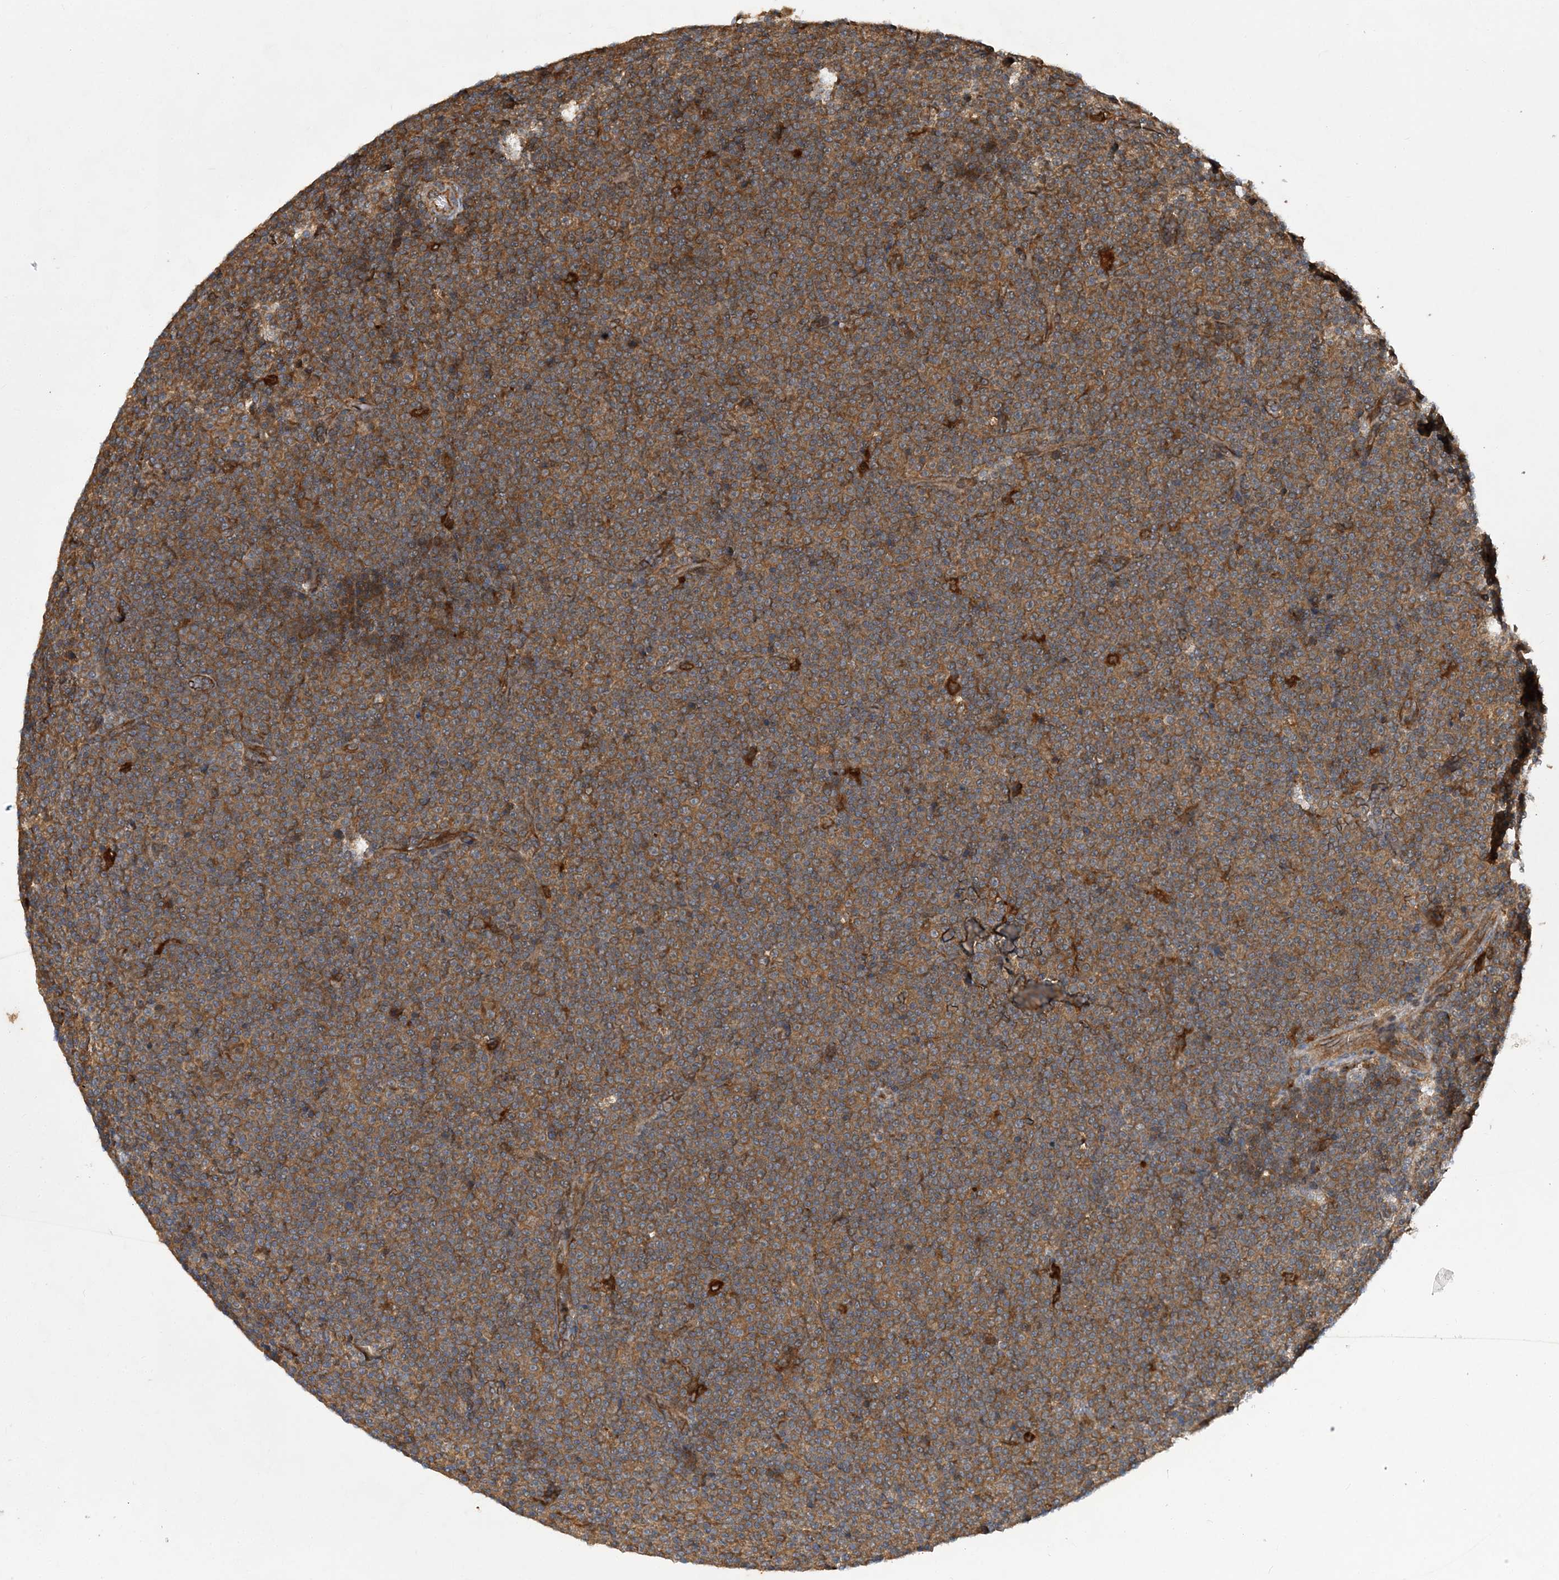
{"staining": {"intensity": "strong", "quantity": ">75%", "location": "cytoplasmic/membranous"}, "tissue": "lymphoma", "cell_type": "Tumor cells", "image_type": "cancer", "snomed": [{"axis": "morphology", "description": "Malignant lymphoma, non-Hodgkin's type, Low grade"}, {"axis": "topography", "description": "Lymph node"}], "caption": "This is a micrograph of IHC staining of lymphoma, which shows strong expression in the cytoplasmic/membranous of tumor cells.", "gene": "ATG3", "patient": {"sex": "female", "age": 67}}